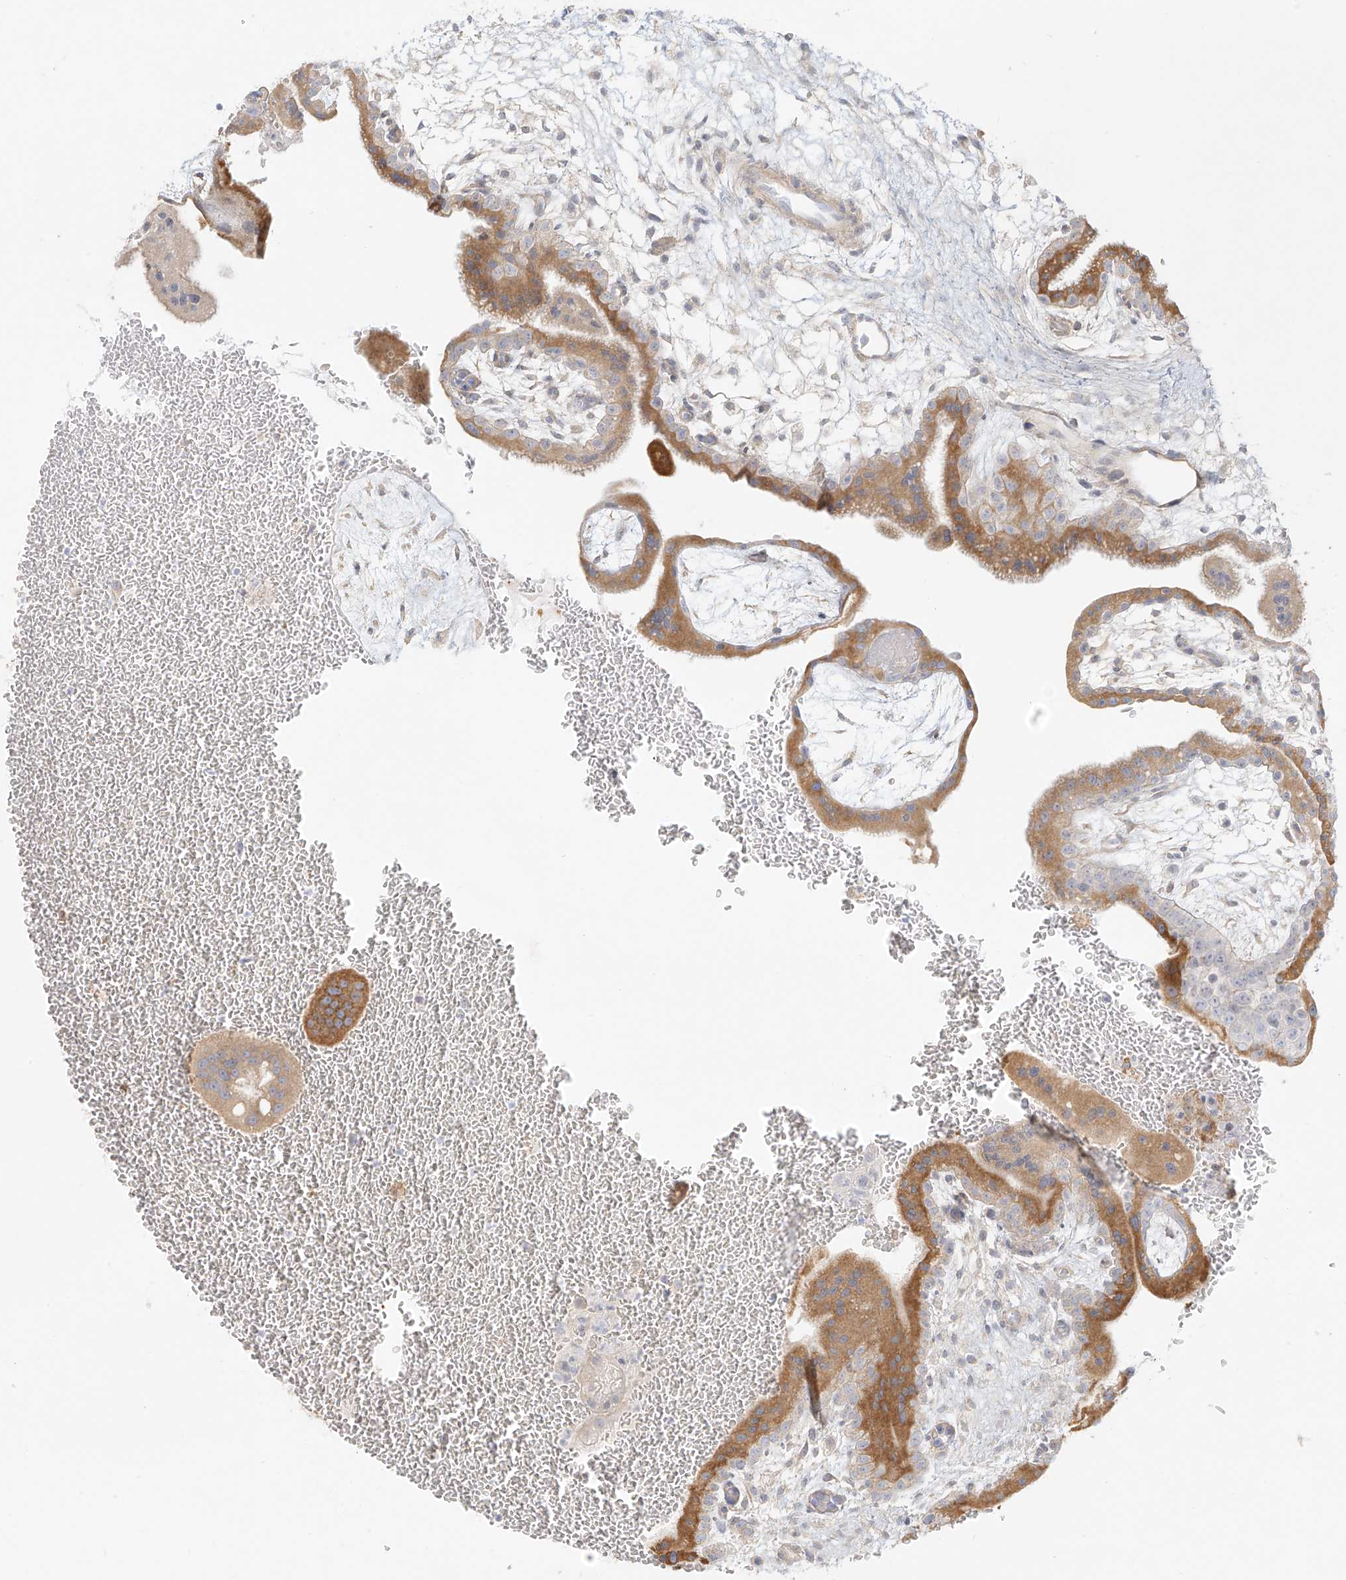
{"staining": {"intensity": "moderate", "quantity": "<25%", "location": "cytoplasmic/membranous"}, "tissue": "placenta", "cell_type": "Trophoblastic cells", "image_type": "normal", "snomed": [{"axis": "morphology", "description": "Normal tissue, NOS"}, {"axis": "topography", "description": "Placenta"}], "caption": "Immunohistochemical staining of benign placenta exhibits low levels of moderate cytoplasmic/membranous staining in approximately <25% of trophoblastic cells. Nuclei are stained in blue.", "gene": "UPK1B", "patient": {"sex": "female", "age": 35}}